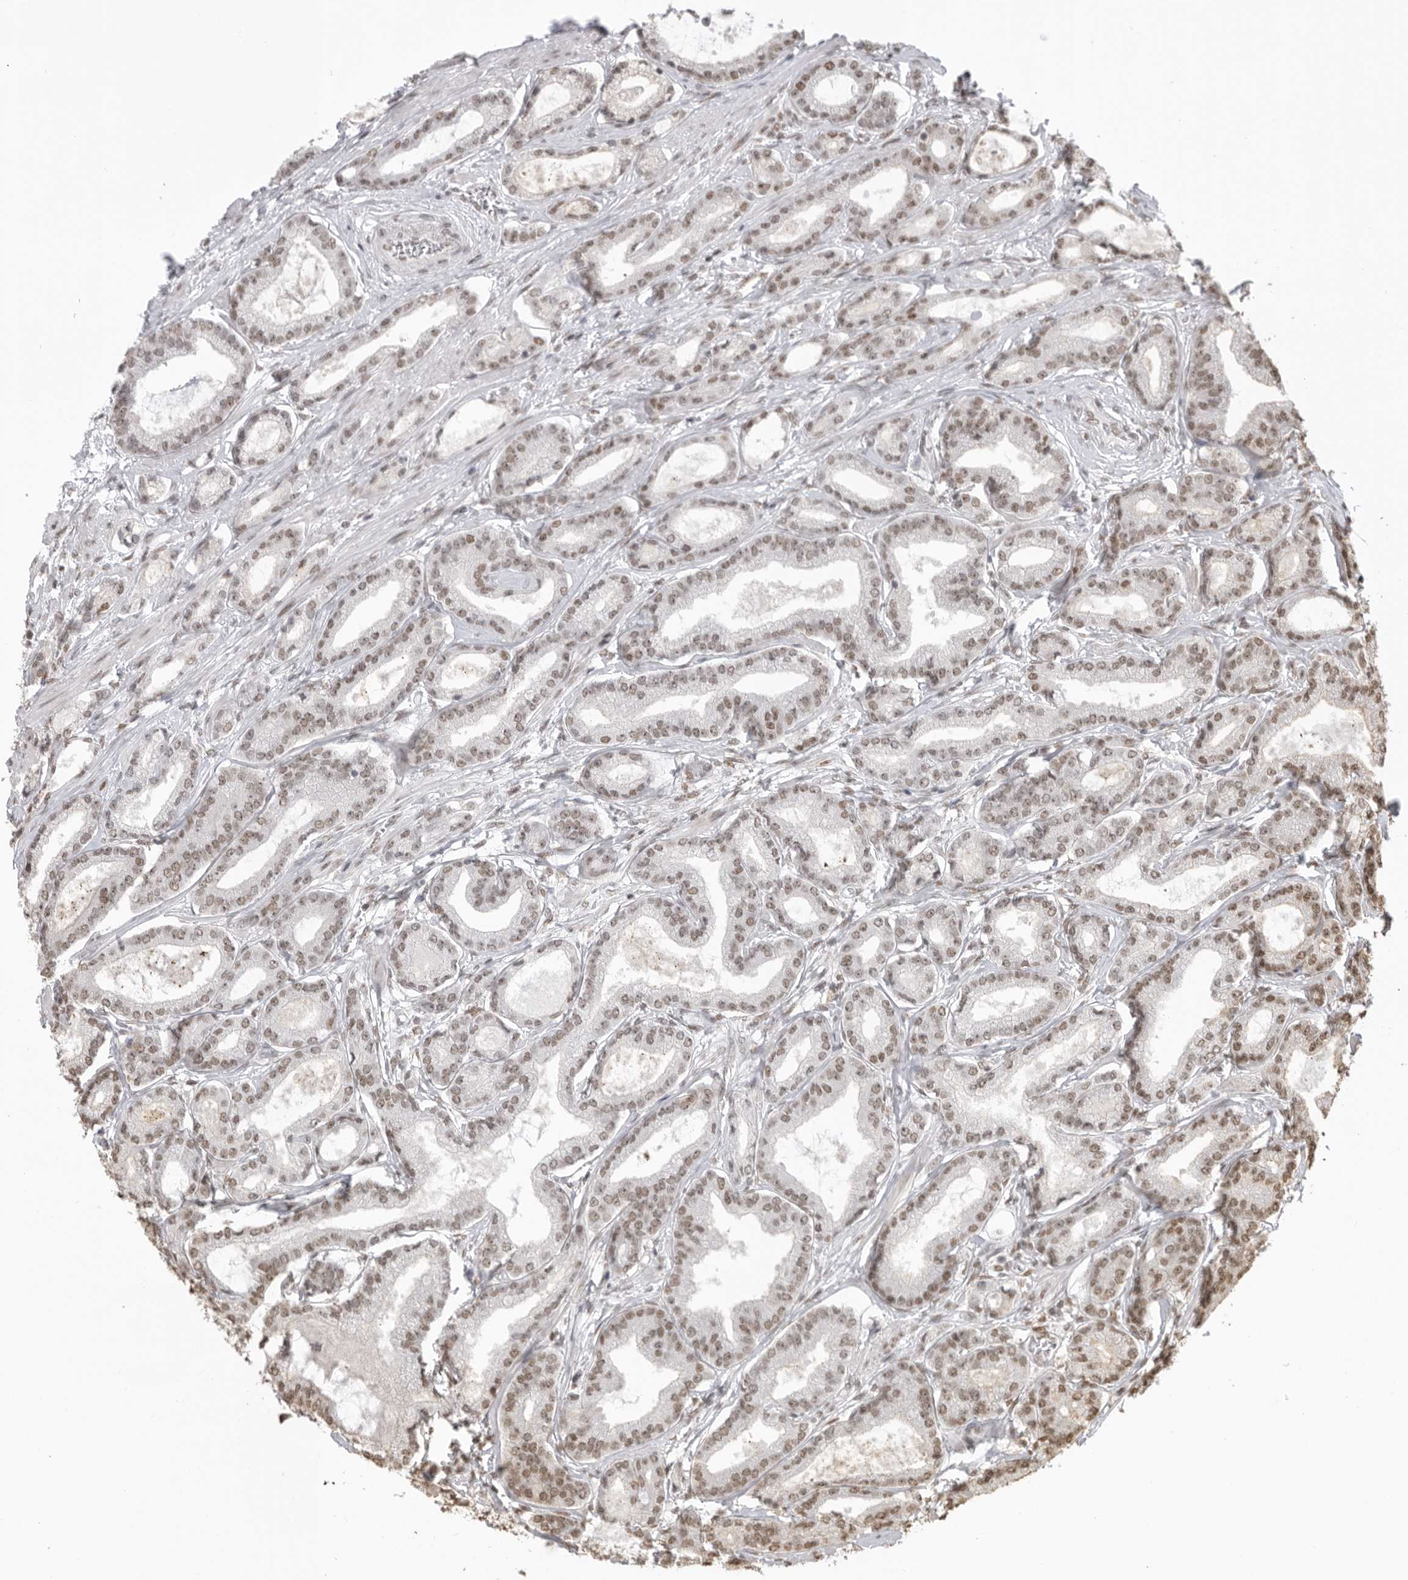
{"staining": {"intensity": "moderate", "quantity": ">75%", "location": "nuclear"}, "tissue": "prostate cancer", "cell_type": "Tumor cells", "image_type": "cancer", "snomed": [{"axis": "morphology", "description": "Adenocarcinoma, Low grade"}, {"axis": "topography", "description": "Prostate"}], "caption": "Immunohistochemical staining of human prostate cancer (adenocarcinoma (low-grade)) reveals medium levels of moderate nuclear positivity in approximately >75% of tumor cells.", "gene": "RPA2", "patient": {"sex": "male", "age": 60}}